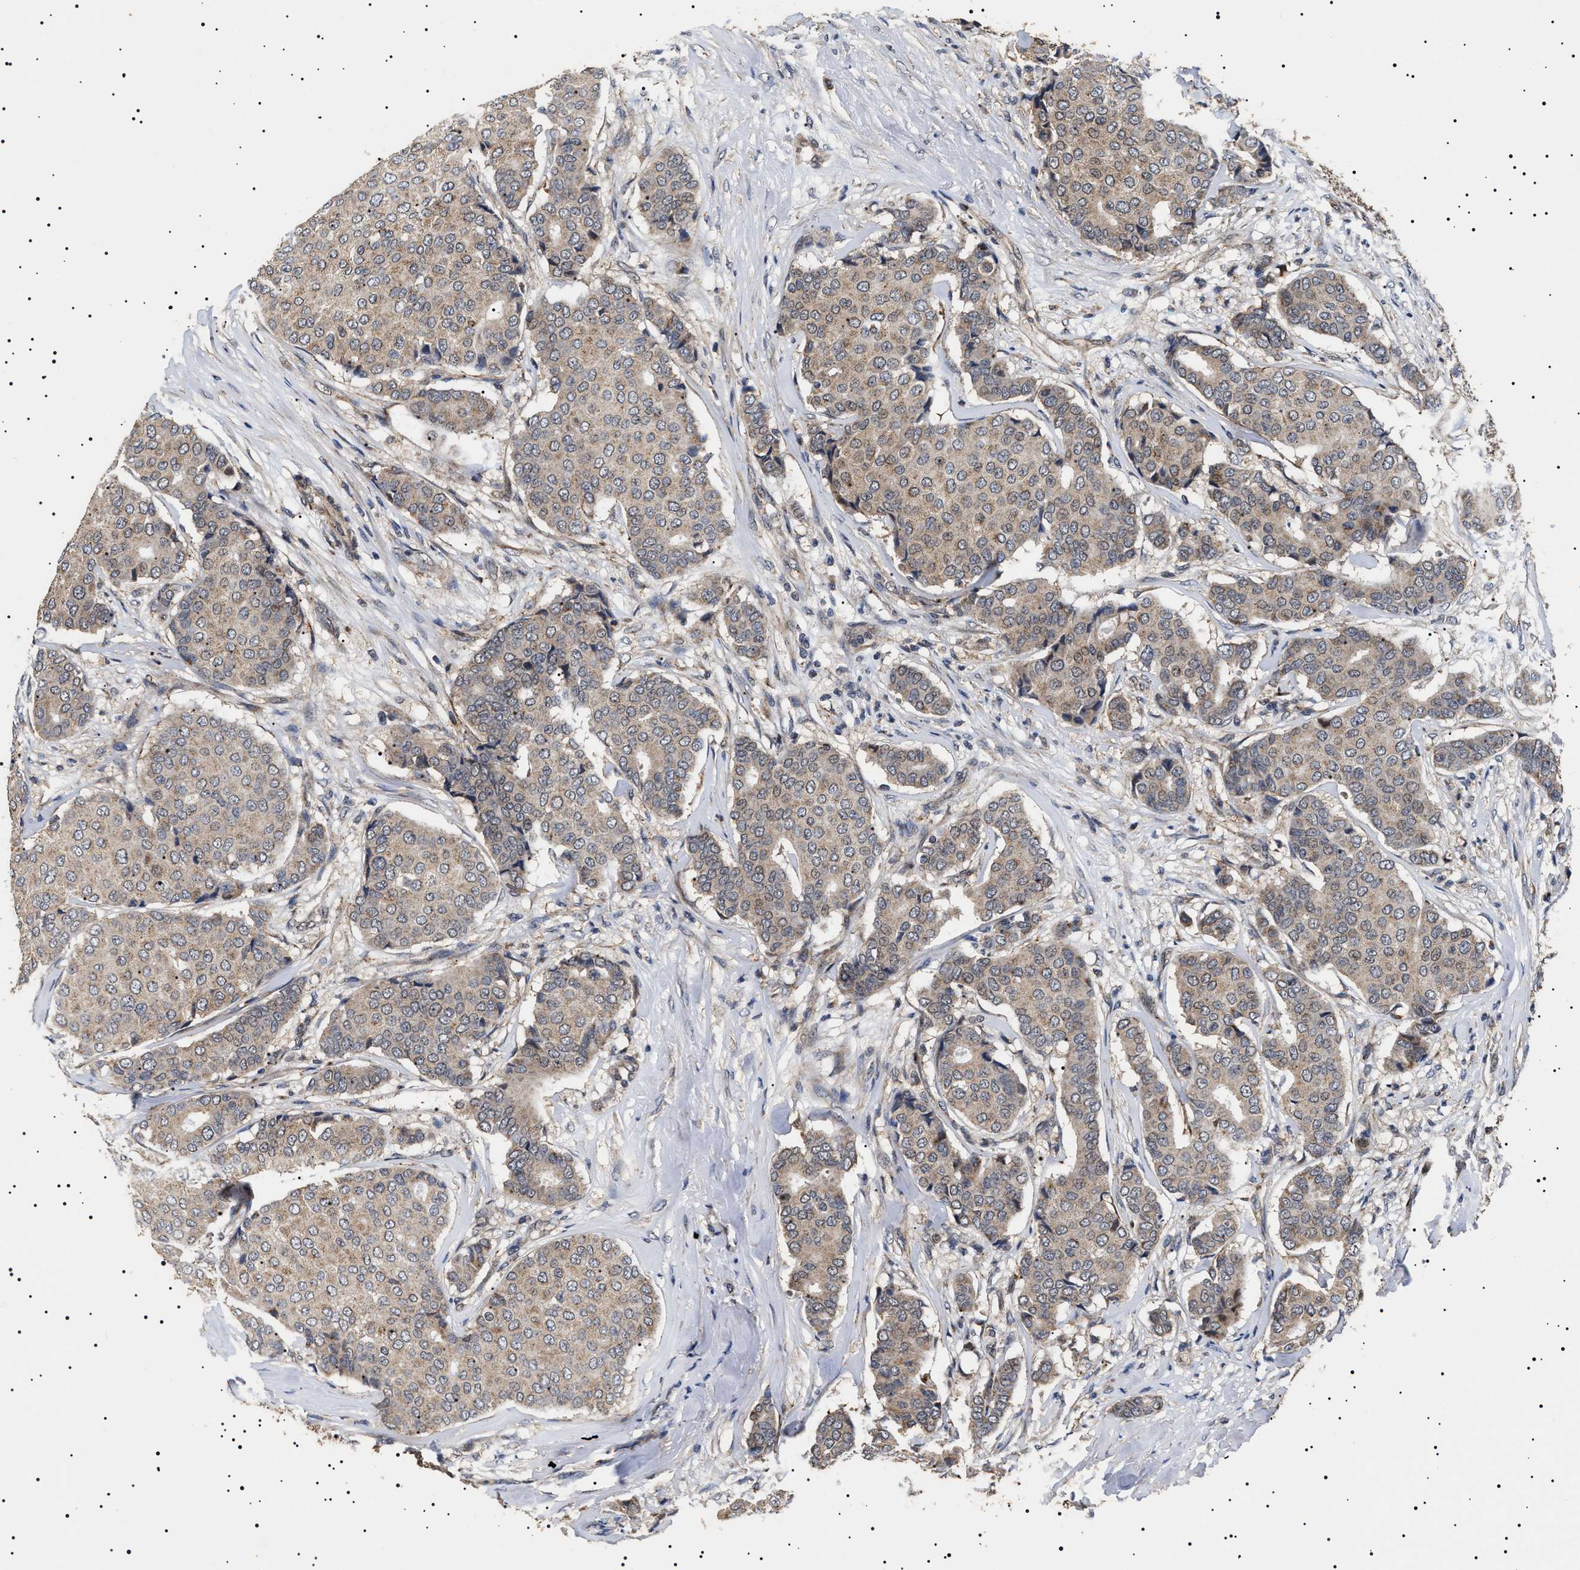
{"staining": {"intensity": "weak", "quantity": "25%-75%", "location": "cytoplasmic/membranous"}, "tissue": "breast cancer", "cell_type": "Tumor cells", "image_type": "cancer", "snomed": [{"axis": "morphology", "description": "Duct carcinoma"}, {"axis": "topography", "description": "Breast"}], "caption": "The photomicrograph shows immunohistochemical staining of breast cancer. There is weak cytoplasmic/membranous expression is present in approximately 25%-75% of tumor cells. Nuclei are stained in blue.", "gene": "RAB34", "patient": {"sex": "female", "age": 75}}